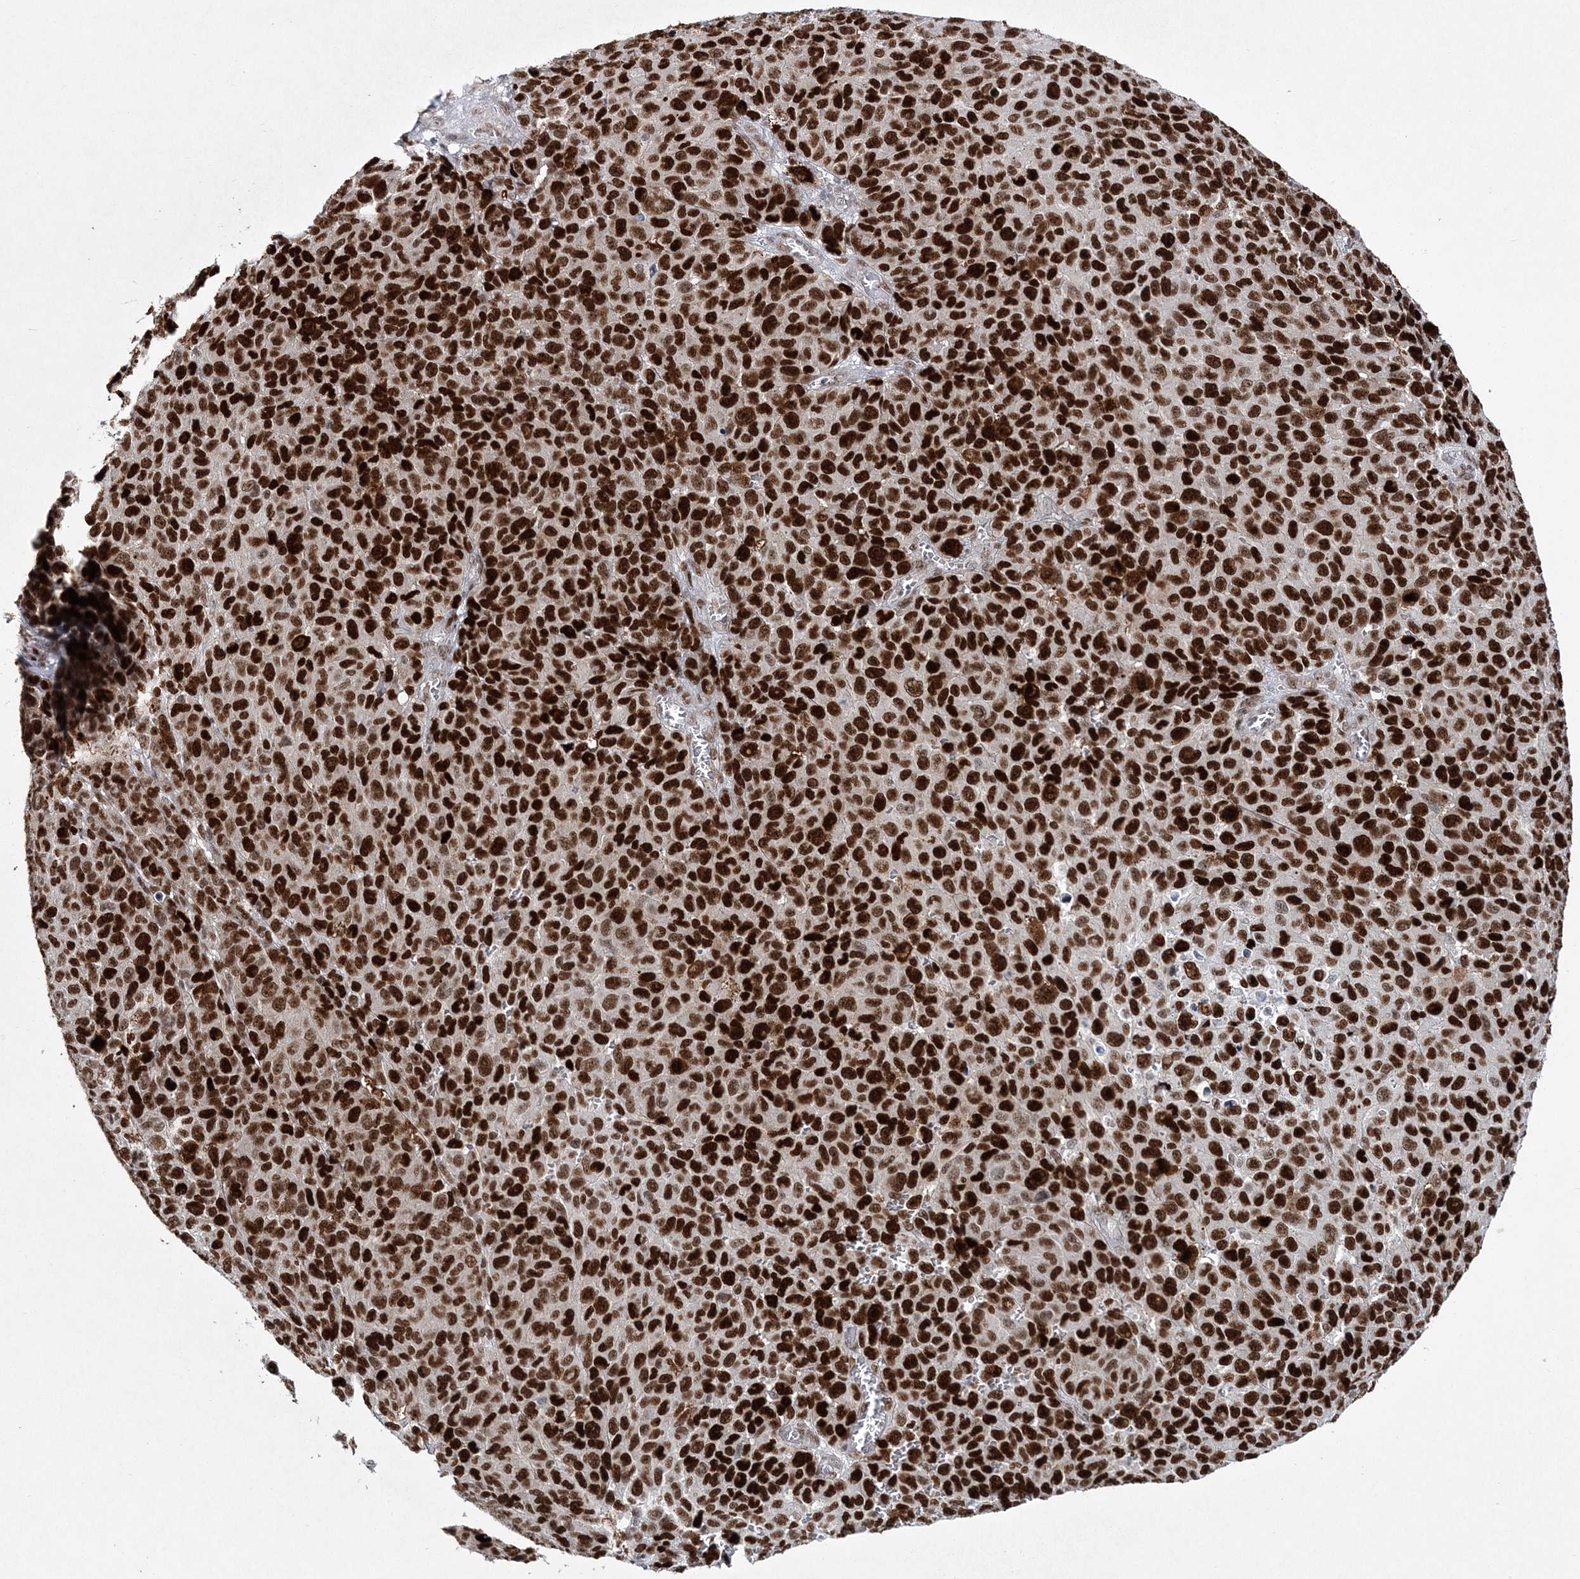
{"staining": {"intensity": "strong", "quantity": ">75%", "location": "nuclear"}, "tissue": "melanoma", "cell_type": "Tumor cells", "image_type": "cancer", "snomed": [{"axis": "morphology", "description": "Malignant melanoma, NOS"}, {"axis": "topography", "description": "Skin"}], "caption": "High-power microscopy captured an immunohistochemistry (IHC) photomicrograph of melanoma, revealing strong nuclear expression in about >75% of tumor cells.", "gene": "LRRFIP2", "patient": {"sex": "male", "age": 49}}